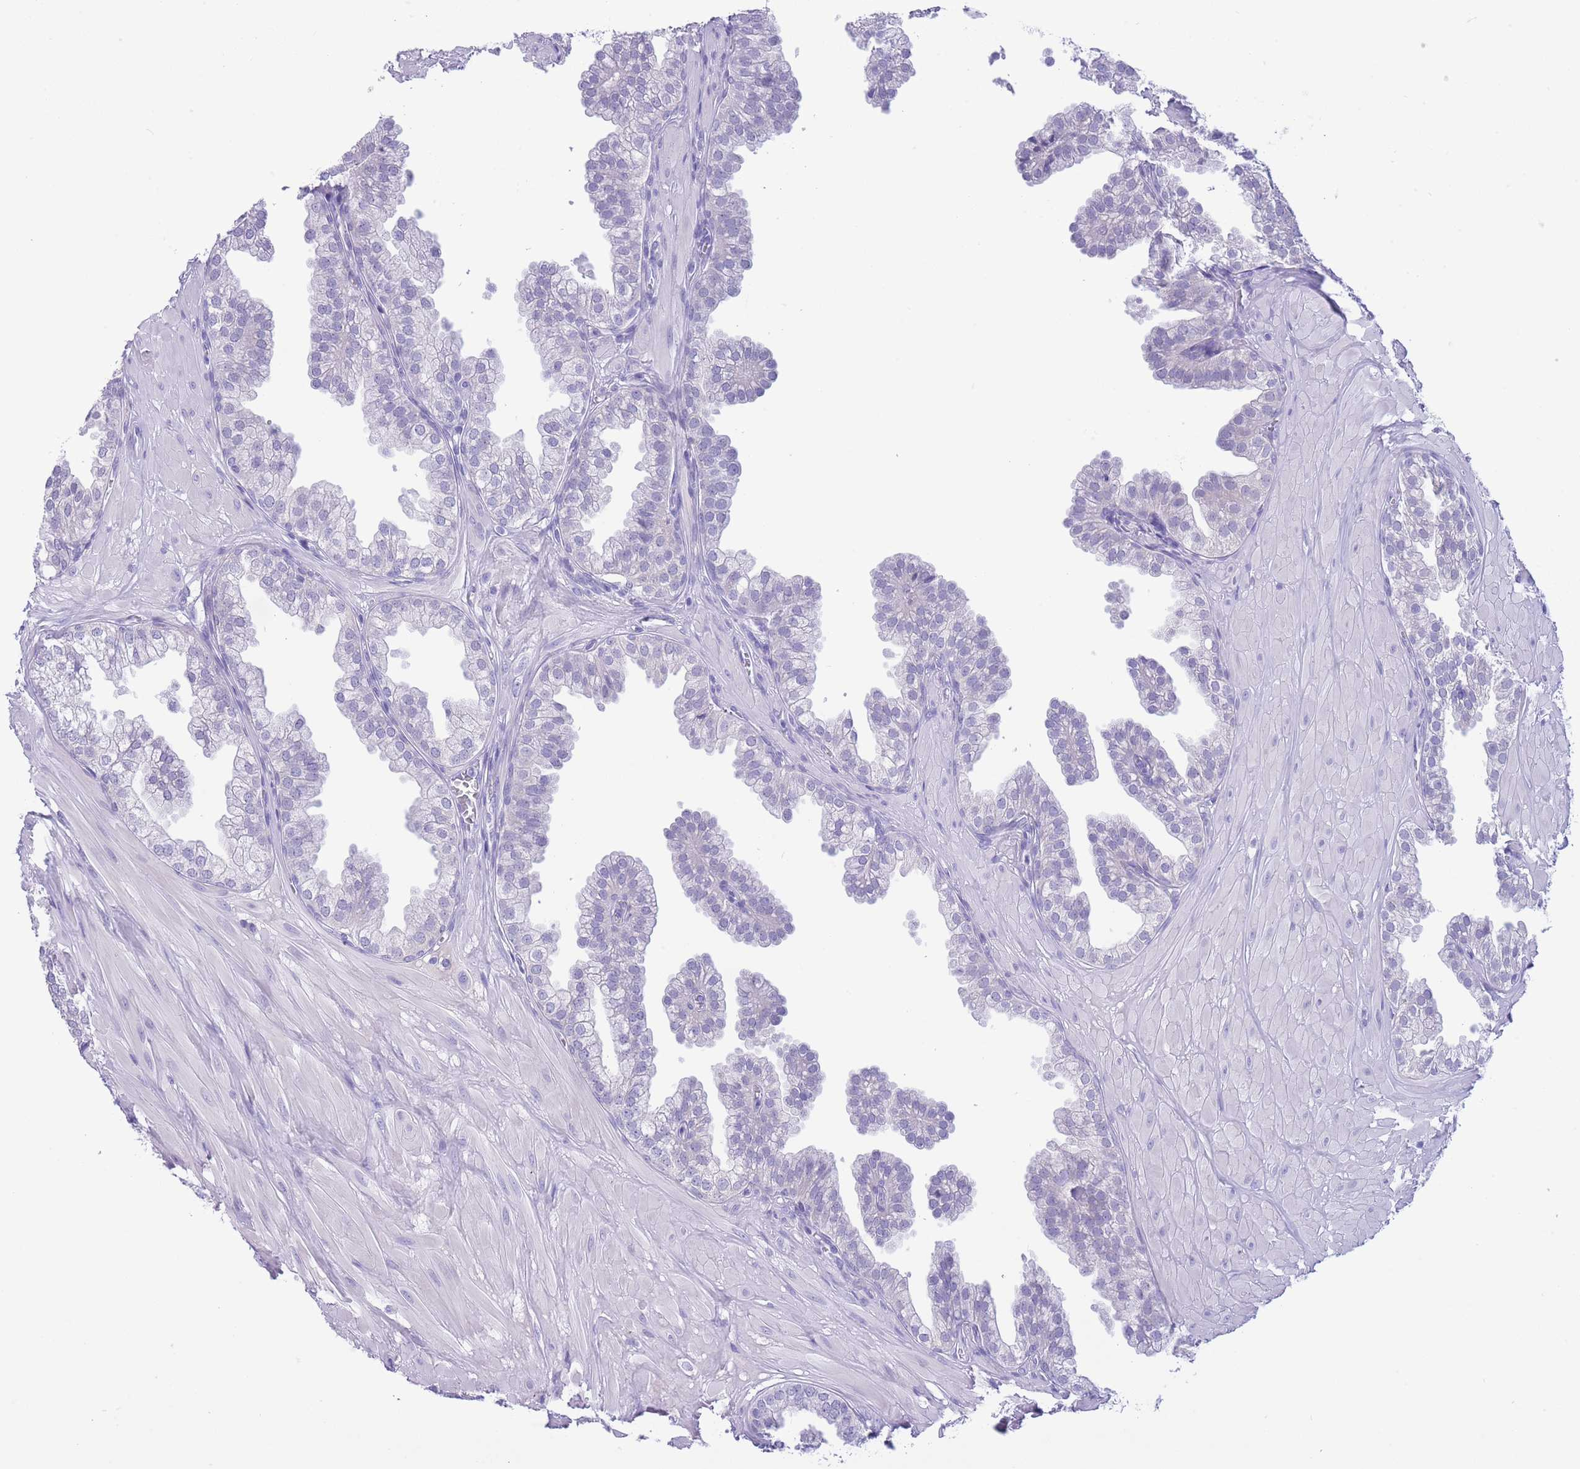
{"staining": {"intensity": "negative", "quantity": "none", "location": "none"}, "tissue": "prostate", "cell_type": "Glandular cells", "image_type": "normal", "snomed": [{"axis": "morphology", "description": "Normal tissue, NOS"}, {"axis": "topography", "description": "Prostate"}, {"axis": "topography", "description": "Peripheral nerve tissue"}], "caption": "A high-resolution image shows immunohistochemistry (IHC) staining of normal prostate, which reveals no significant expression in glandular cells. (Brightfield microscopy of DAB IHC at high magnification).", "gene": "ASAP3", "patient": {"sex": "male", "age": 55}}